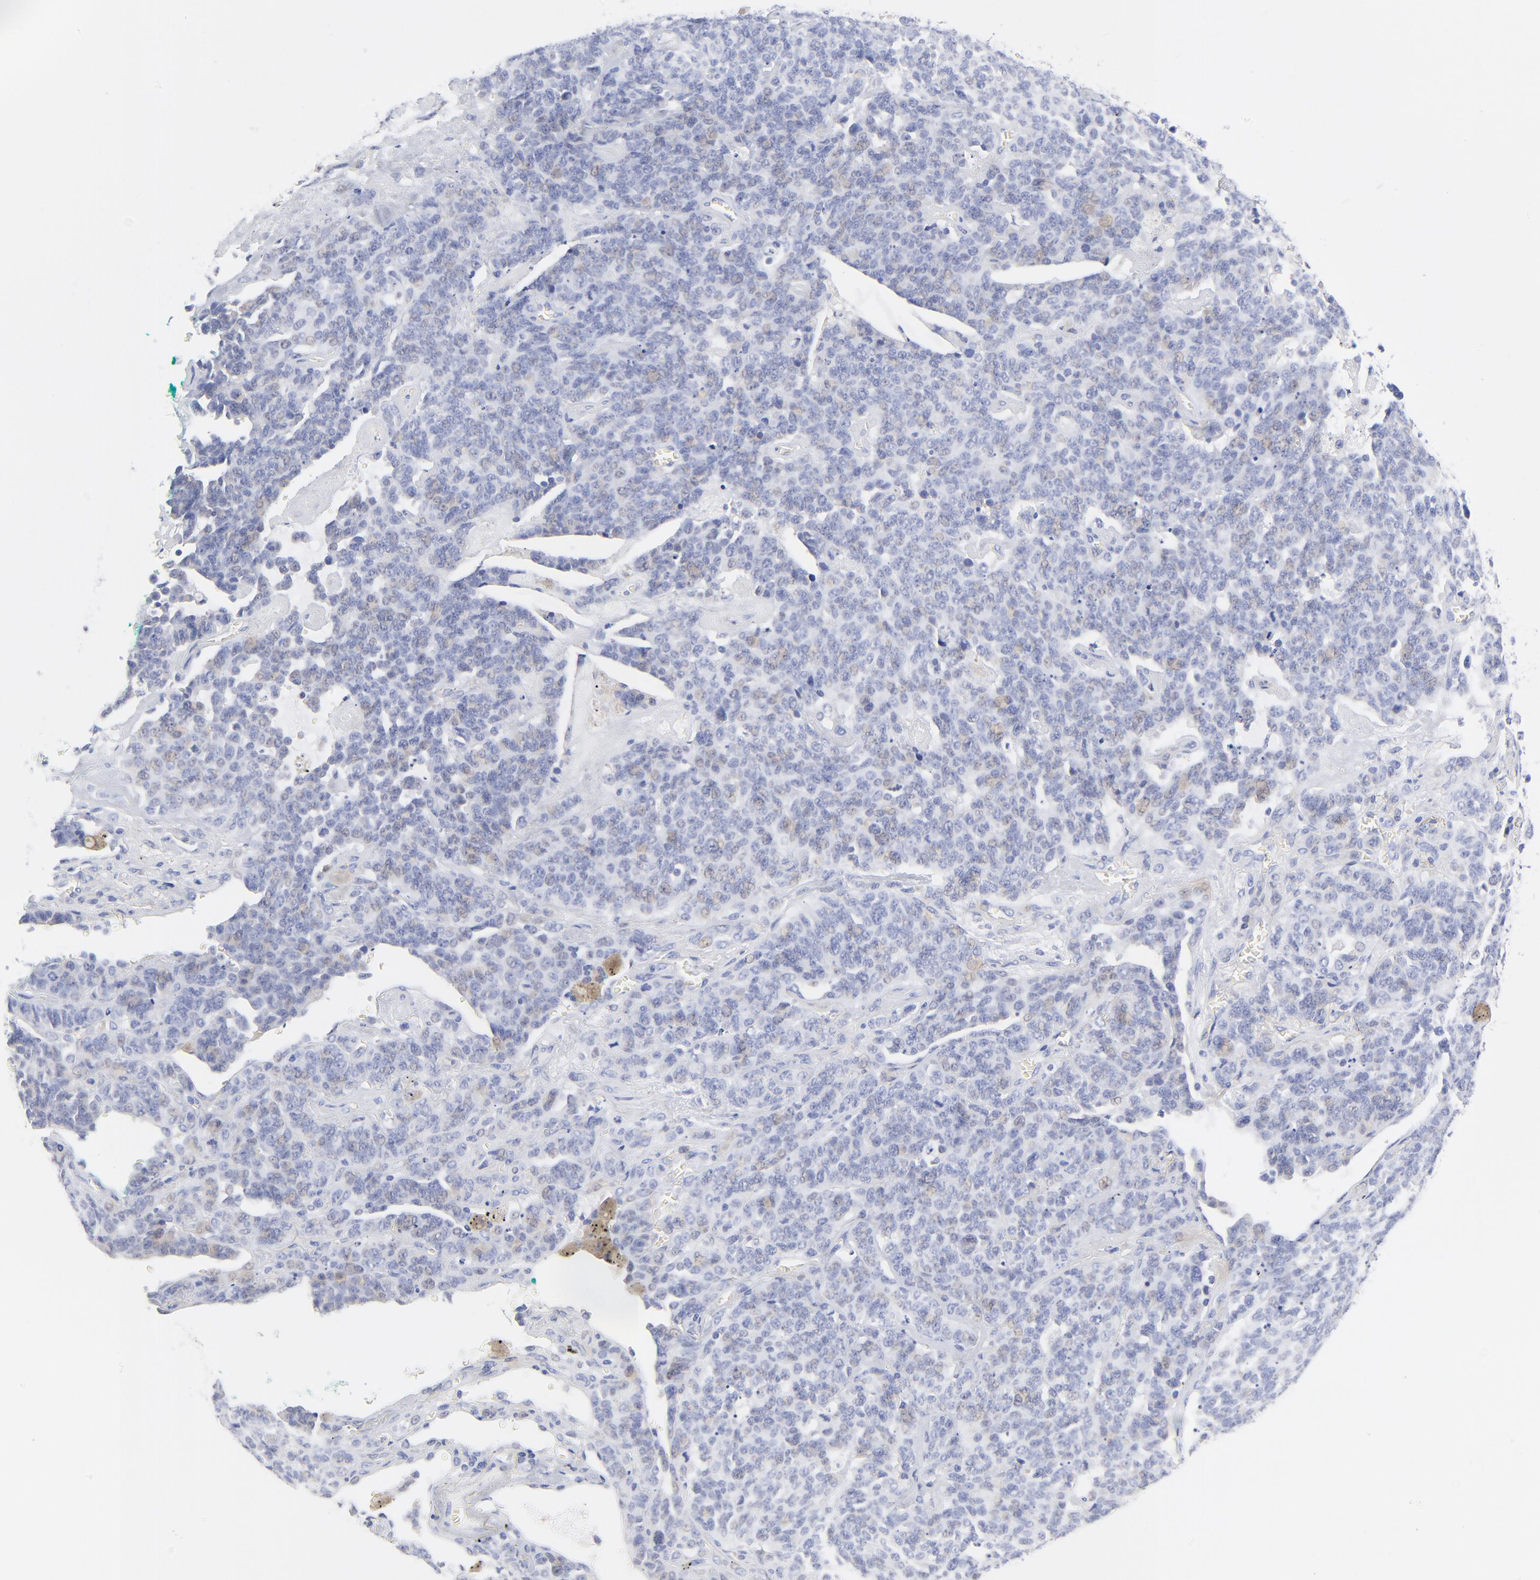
{"staining": {"intensity": "negative", "quantity": "none", "location": "none"}, "tissue": "lung cancer", "cell_type": "Tumor cells", "image_type": "cancer", "snomed": [{"axis": "morphology", "description": "Neoplasm, malignant, NOS"}, {"axis": "topography", "description": "Lung"}], "caption": "Tumor cells show no significant positivity in lung neoplasm (malignant).", "gene": "SULT4A1", "patient": {"sex": "female", "age": 58}}